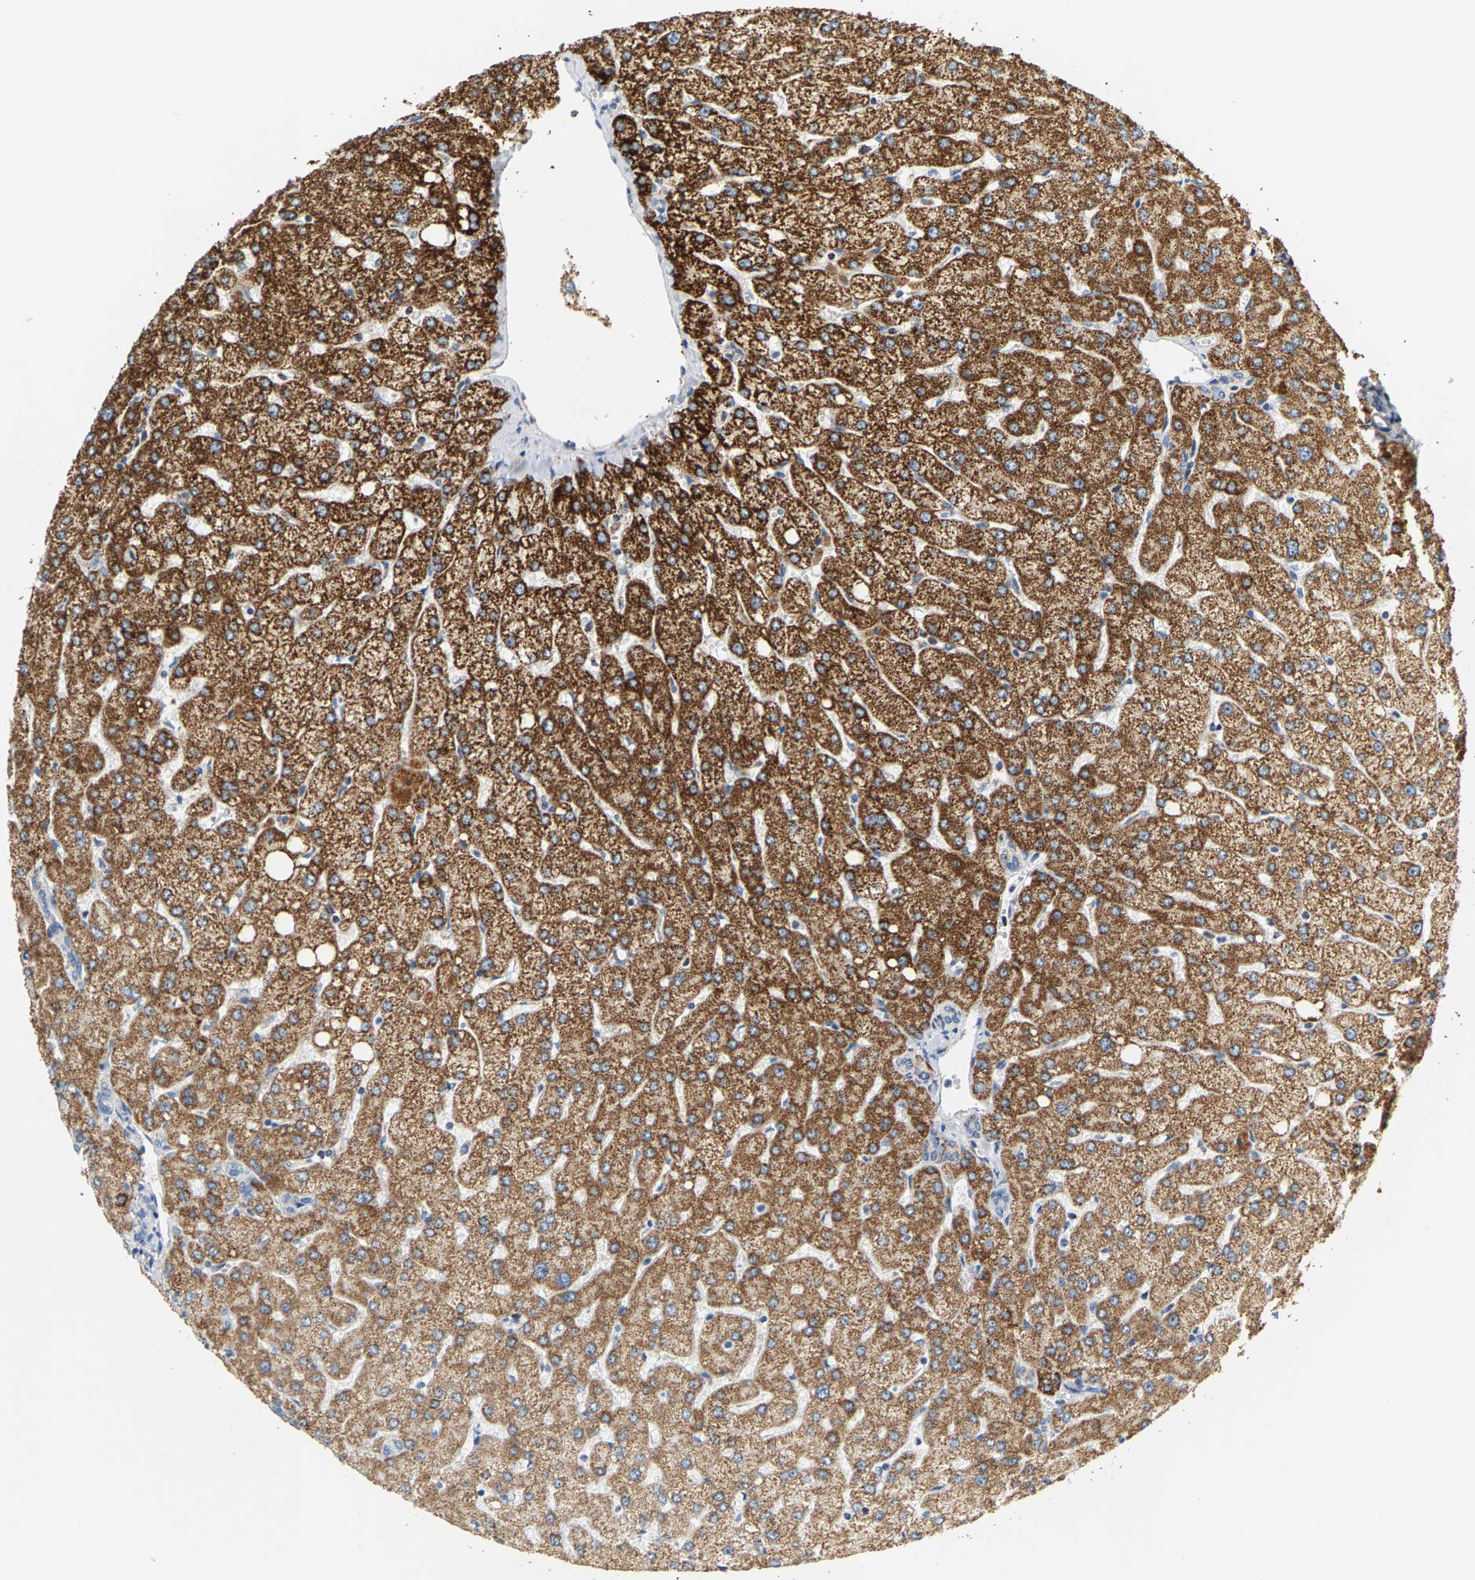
{"staining": {"intensity": "moderate", "quantity": "<25%", "location": "cytoplasmic/membranous"}, "tissue": "liver", "cell_type": "Cholangiocytes", "image_type": "normal", "snomed": [{"axis": "morphology", "description": "Normal tissue, NOS"}, {"axis": "topography", "description": "Liver"}], "caption": "The image reveals a brown stain indicating the presence of a protein in the cytoplasmic/membranous of cholangiocytes in liver.", "gene": "SHMT2", "patient": {"sex": "female", "age": 54}}